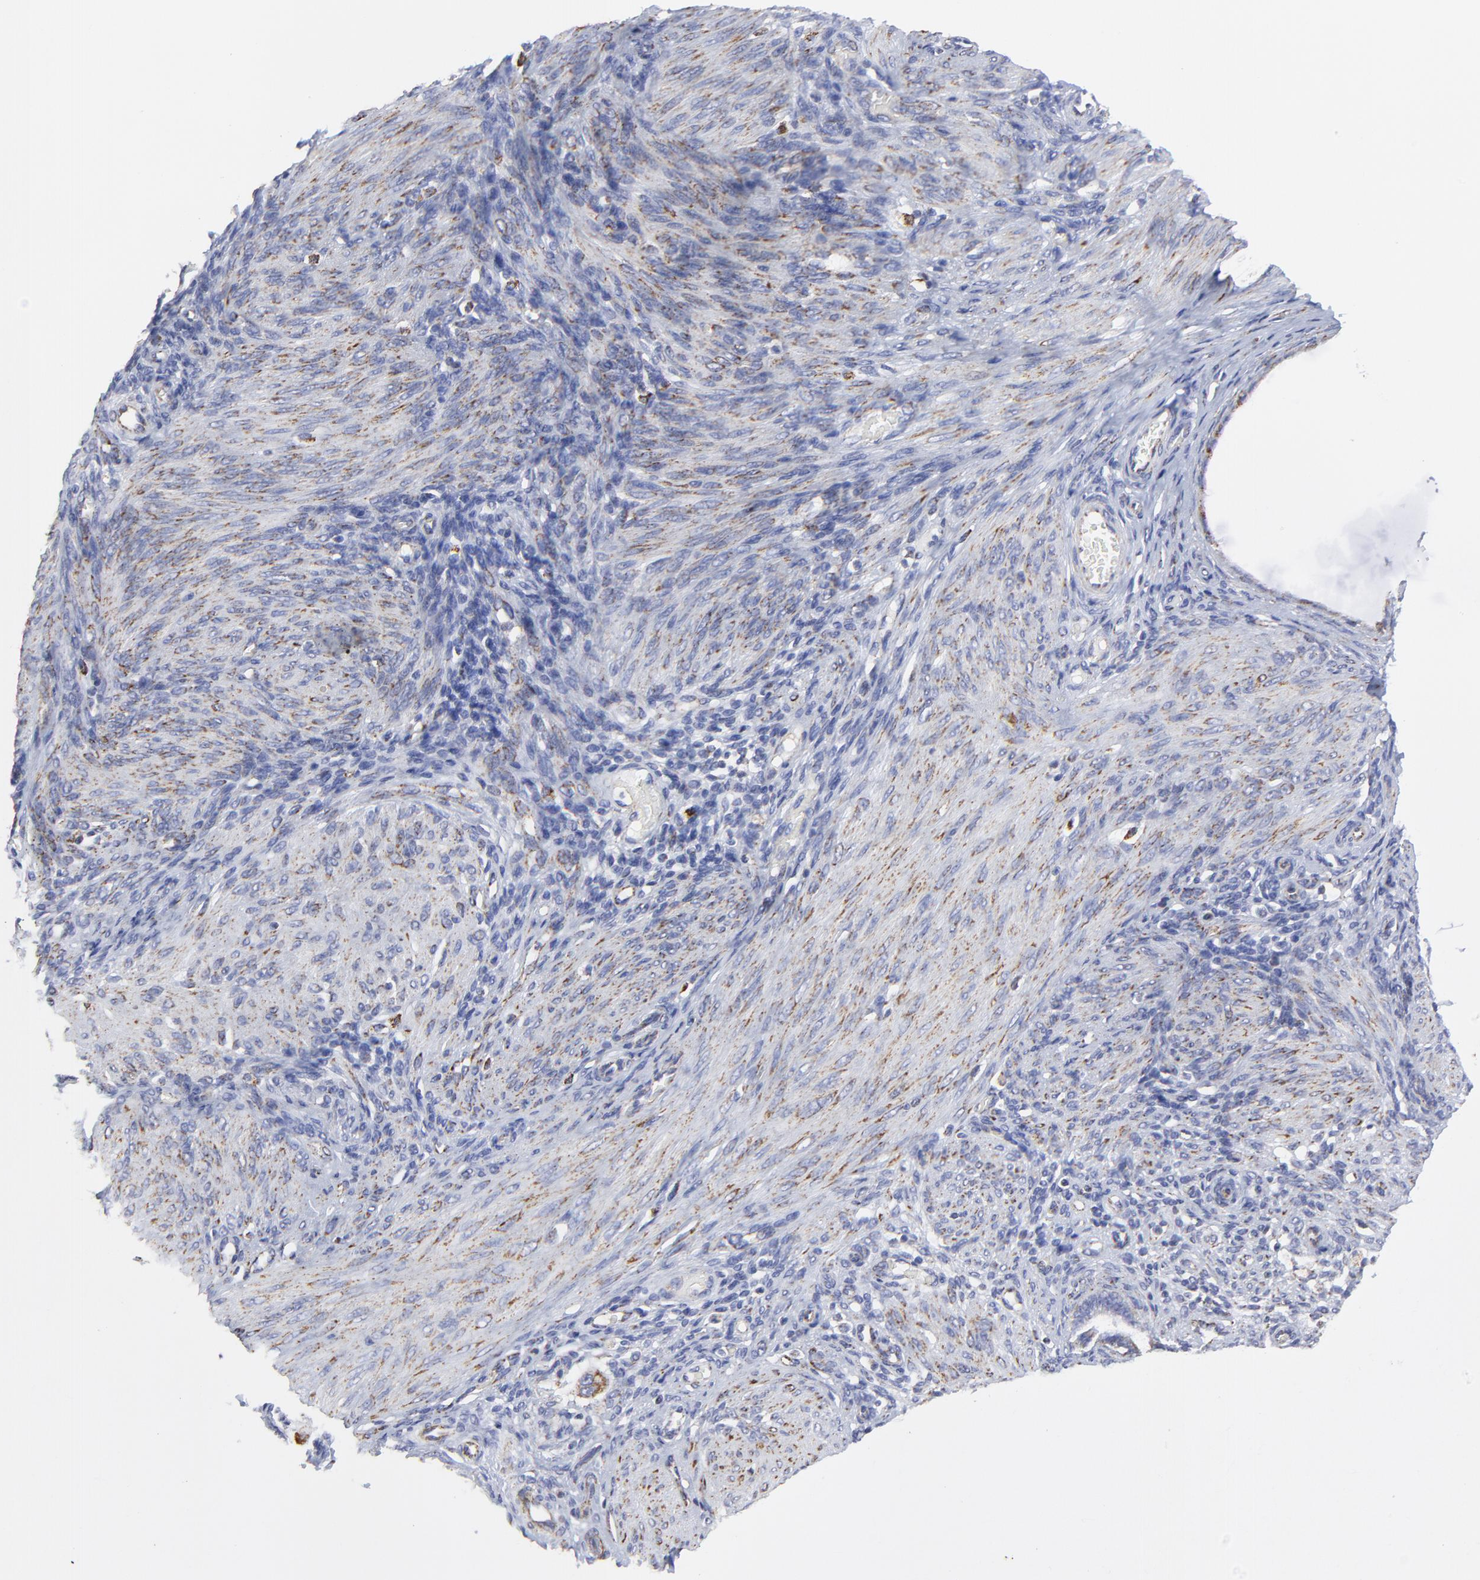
{"staining": {"intensity": "moderate", "quantity": "<25%", "location": "cytoplasmic/membranous"}, "tissue": "endometrium", "cell_type": "Cells in endometrial stroma", "image_type": "normal", "snomed": [{"axis": "morphology", "description": "Normal tissue, NOS"}, {"axis": "topography", "description": "Endometrium"}], "caption": "Cells in endometrial stroma demonstrate low levels of moderate cytoplasmic/membranous positivity in about <25% of cells in normal human endometrium.", "gene": "PINK1", "patient": {"sex": "female", "age": 72}}